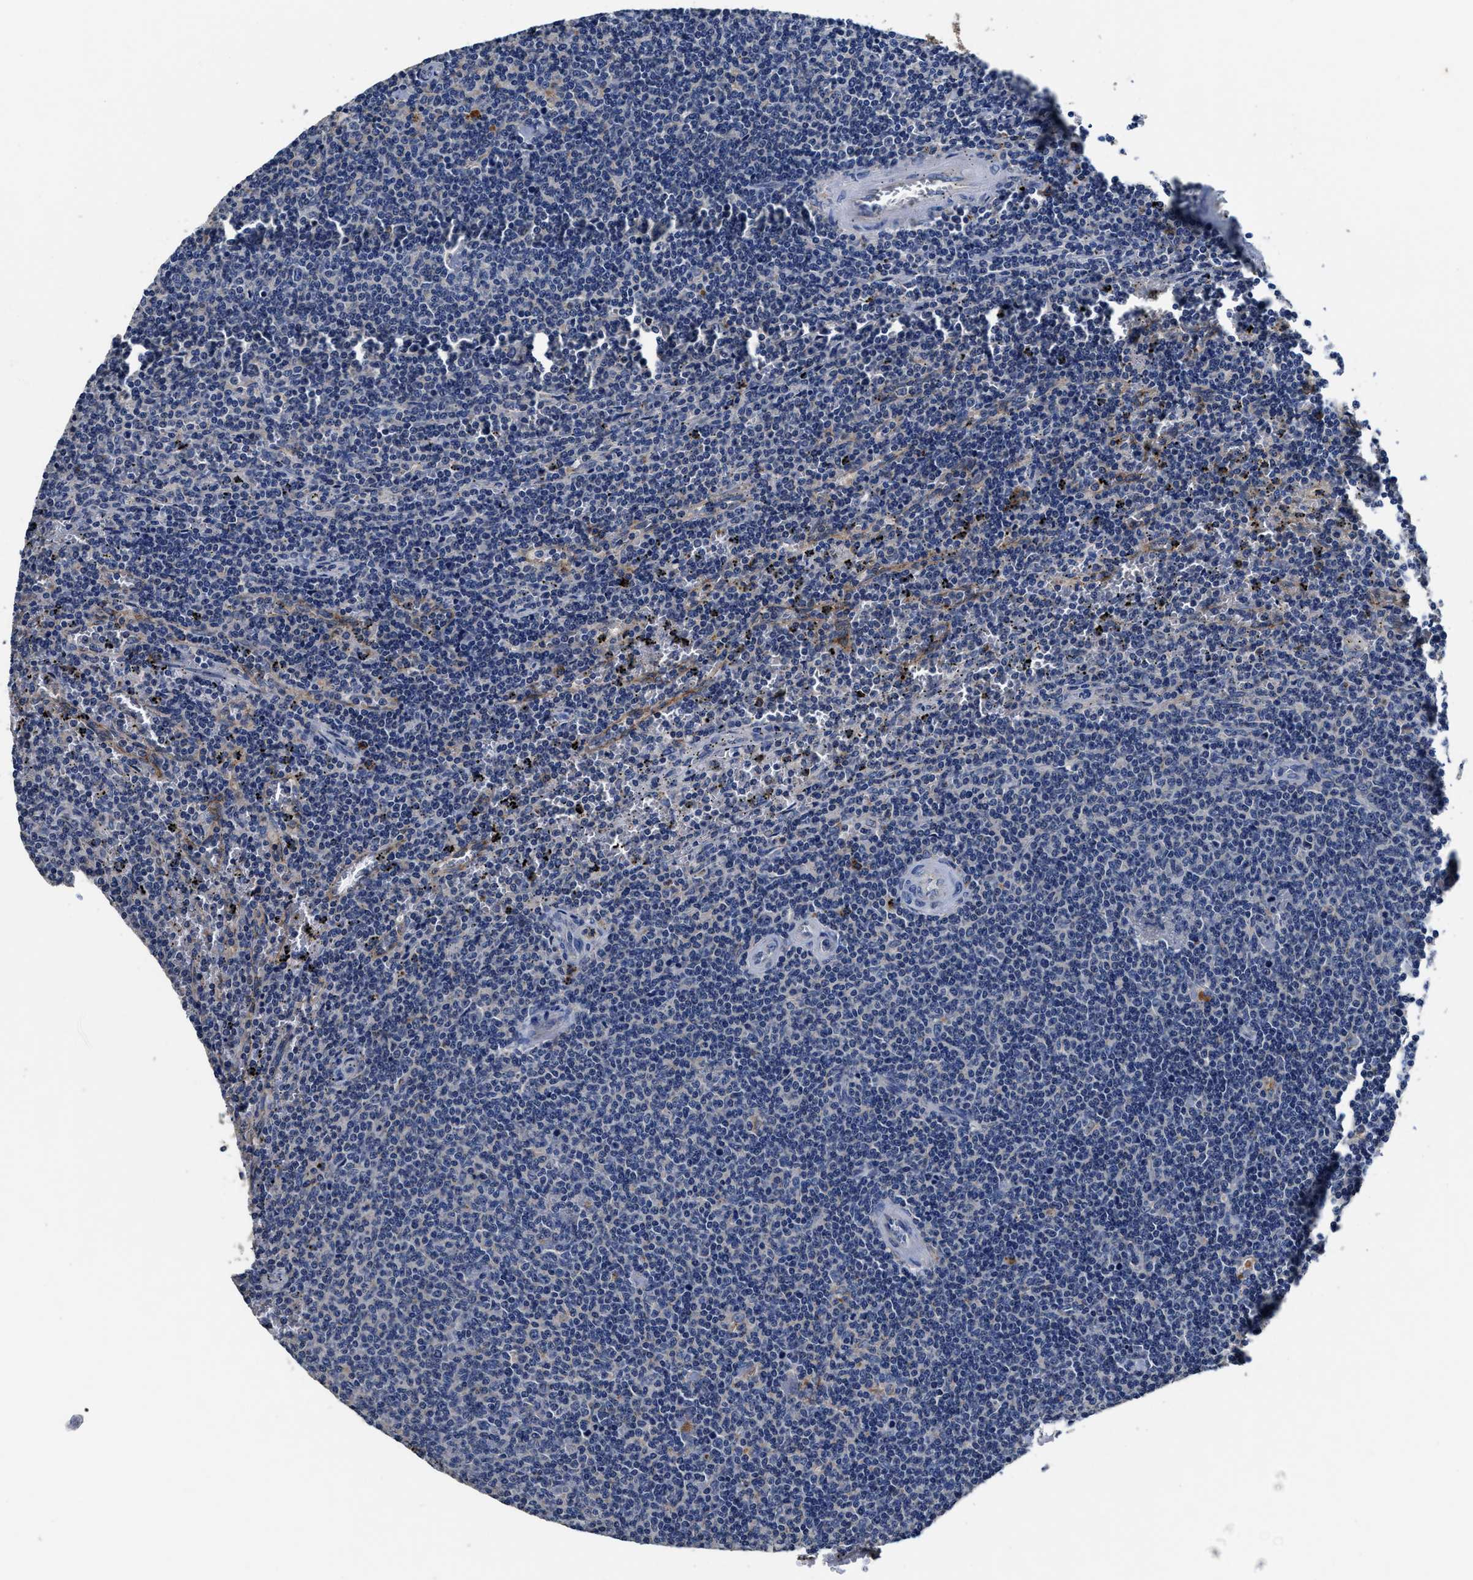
{"staining": {"intensity": "negative", "quantity": "none", "location": "none"}, "tissue": "lymphoma", "cell_type": "Tumor cells", "image_type": "cancer", "snomed": [{"axis": "morphology", "description": "Malignant lymphoma, non-Hodgkin's type, Low grade"}, {"axis": "topography", "description": "Spleen"}], "caption": "There is no significant expression in tumor cells of malignant lymphoma, non-Hodgkin's type (low-grade). (Immunohistochemistry, brightfield microscopy, high magnification).", "gene": "UBR4", "patient": {"sex": "female", "age": 50}}